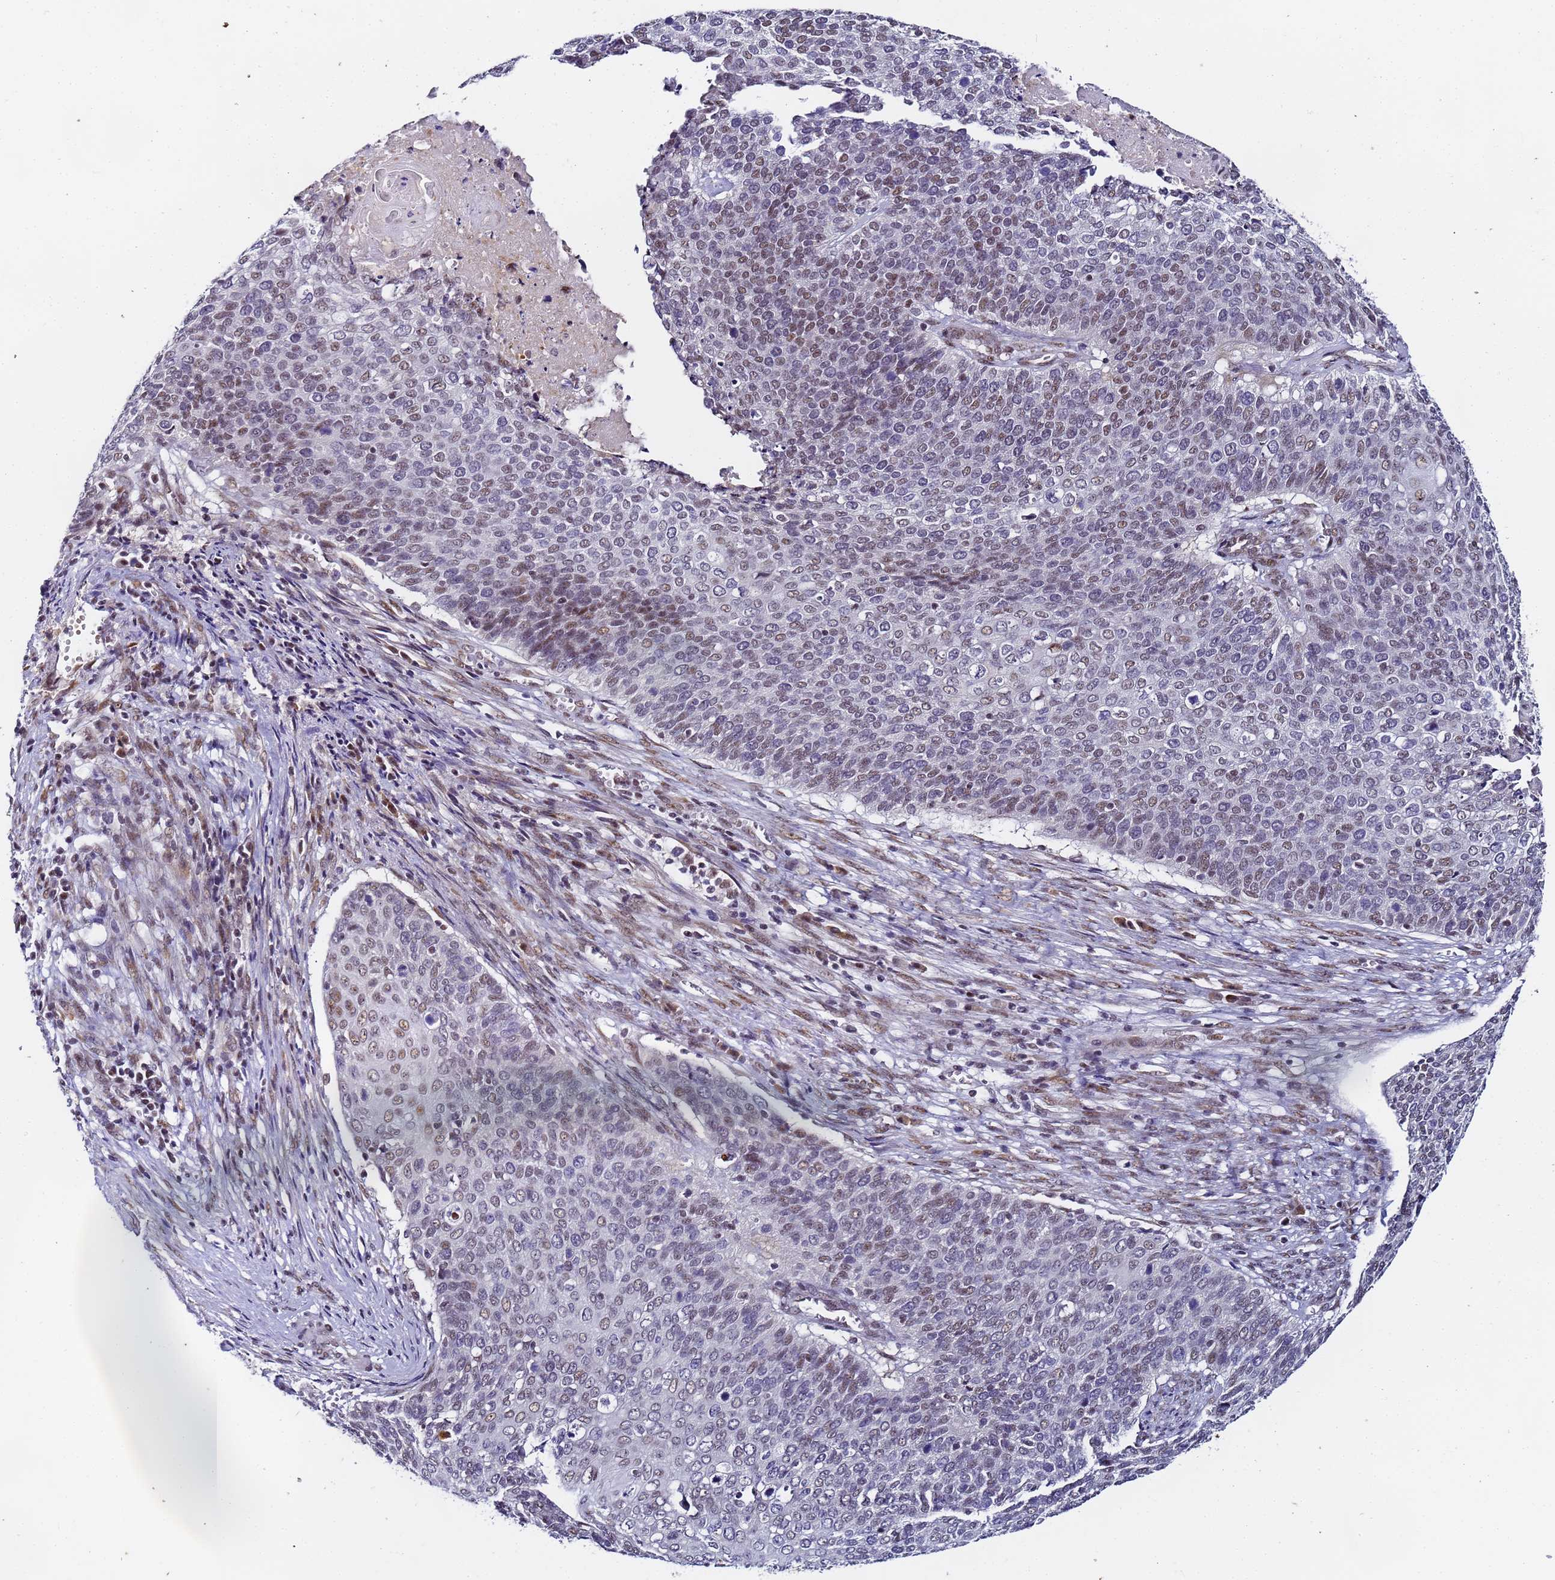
{"staining": {"intensity": "weak", "quantity": "25%-75%", "location": "nuclear"}, "tissue": "cervical cancer", "cell_type": "Tumor cells", "image_type": "cancer", "snomed": [{"axis": "morphology", "description": "Squamous cell carcinoma, NOS"}, {"axis": "topography", "description": "Cervix"}], "caption": "Weak nuclear staining for a protein is seen in approximately 25%-75% of tumor cells of cervical cancer using IHC.", "gene": "FNBP4", "patient": {"sex": "female", "age": 39}}